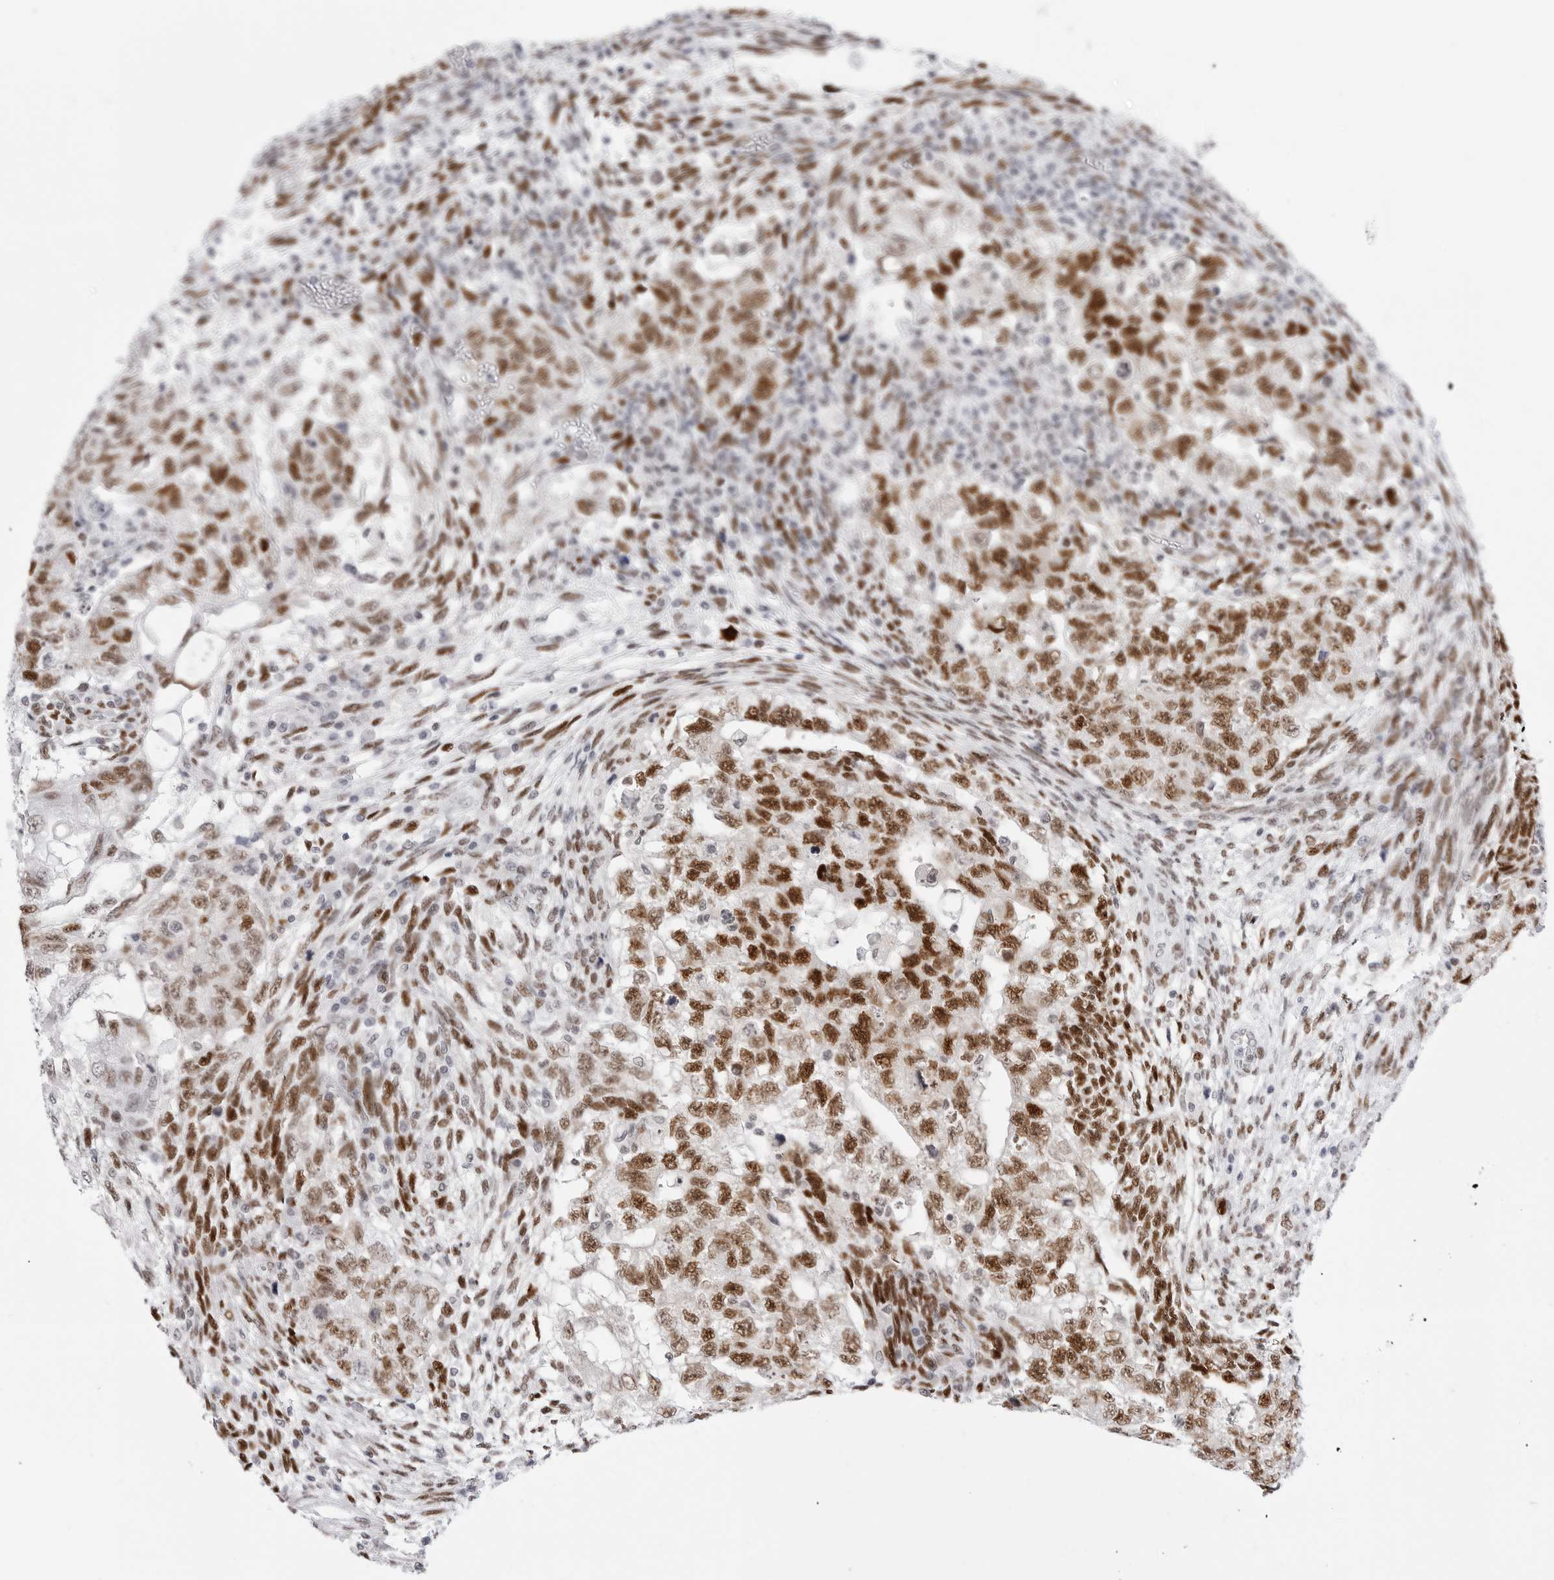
{"staining": {"intensity": "strong", "quantity": ">75%", "location": "nuclear"}, "tissue": "testis cancer", "cell_type": "Tumor cells", "image_type": "cancer", "snomed": [{"axis": "morphology", "description": "Normal tissue, NOS"}, {"axis": "morphology", "description": "Carcinoma, Embryonal, NOS"}, {"axis": "topography", "description": "Testis"}], "caption": "Human testis cancer stained with a protein marker exhibits strong staining in tumor cells.", "gene": "NASP", "patient": {"sex": "male", "age": 36}}